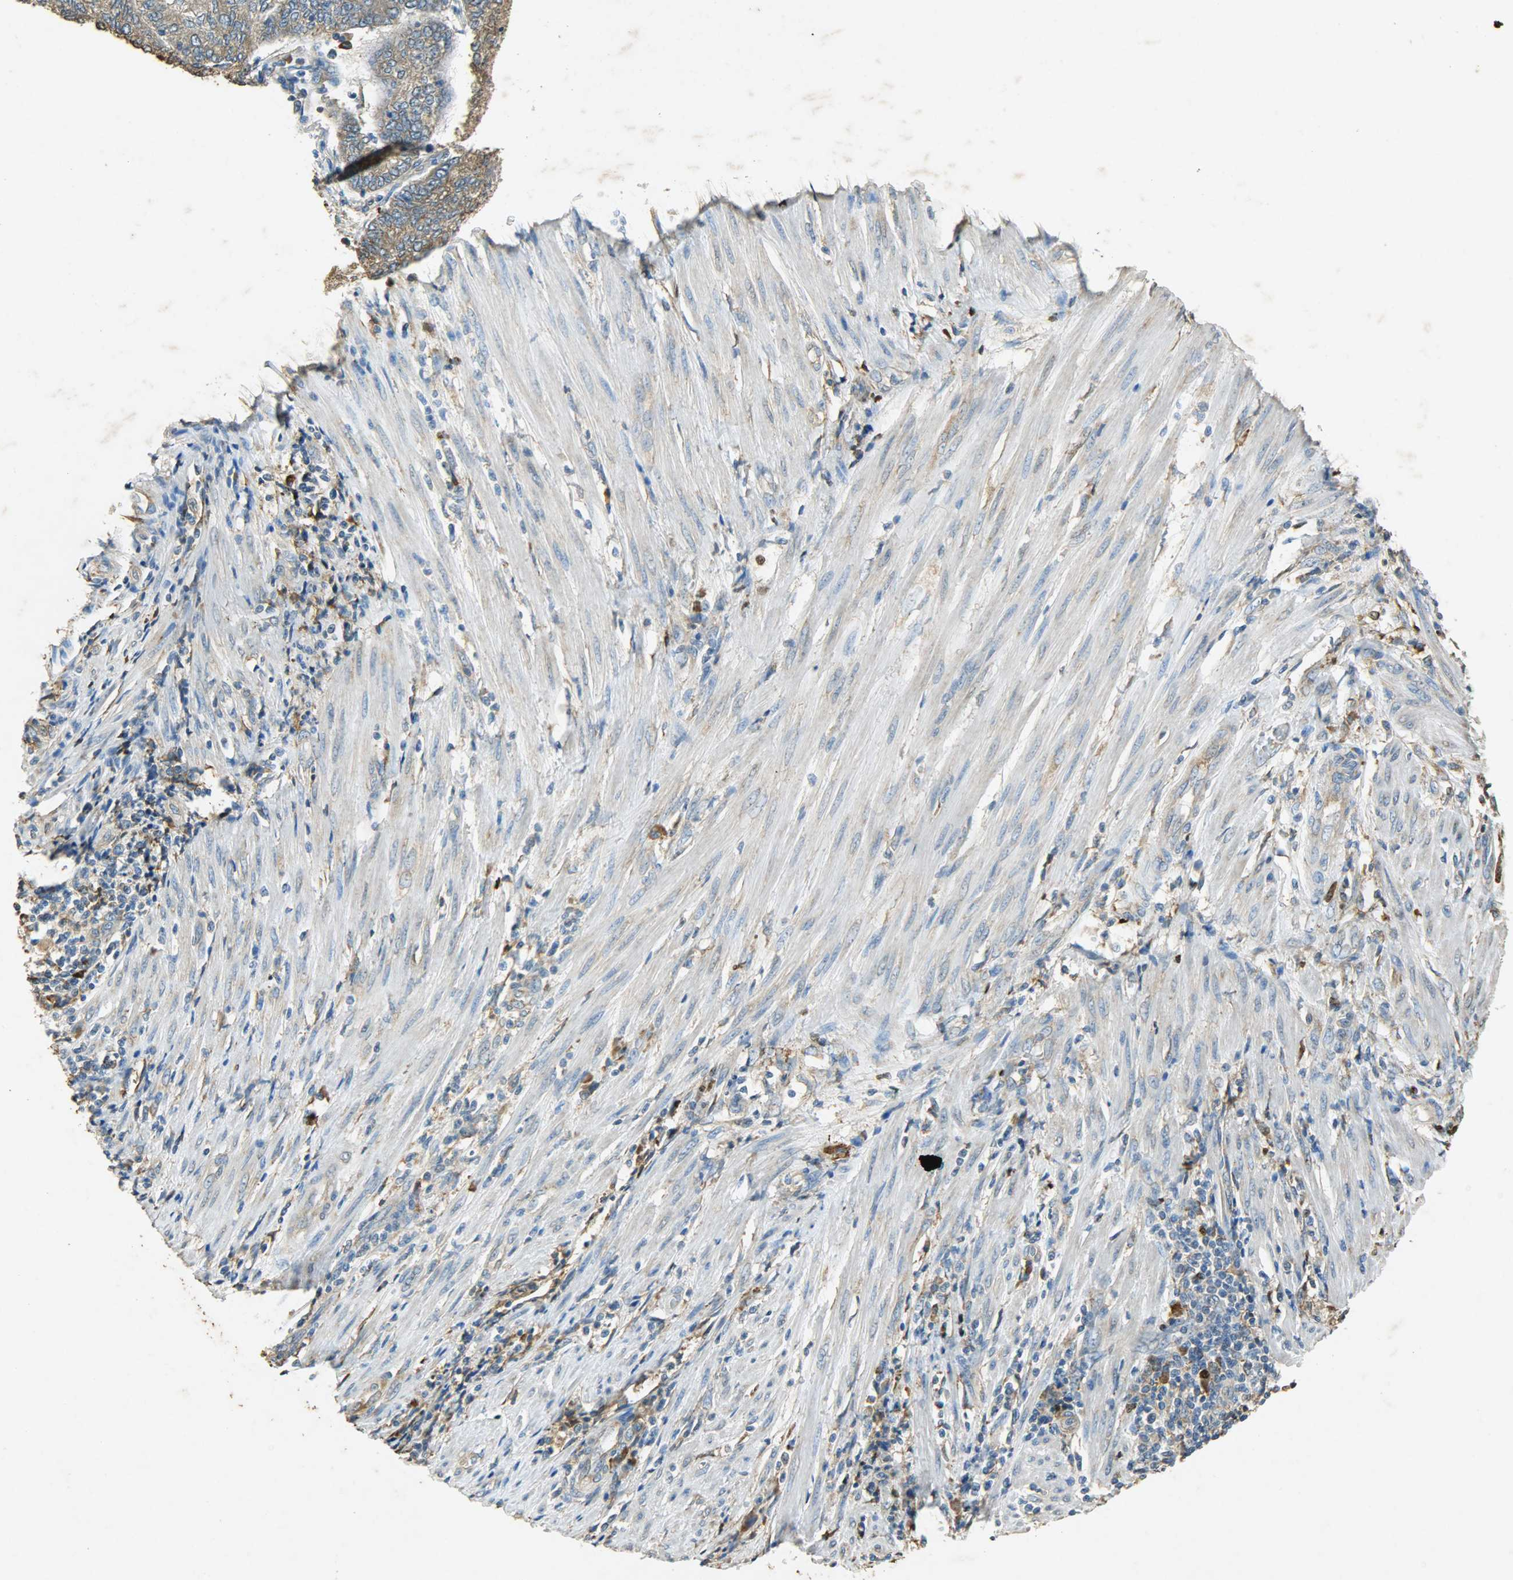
{"staining": {"intensity": "moderate", "quantity": ">75%", "location": "cytoplasmic/membranous"}, "tissue": "endometrial cancer", "cell_type": "Tumor cells", "image_type": "cancer", "snomed": [{"axis": "morphology", "description": "Adenocarcinoma, NOS"}, {"axis": "topography", "description": "Uterus"}, {"axis": "topography", "description": "Endometrium"}], "caption": "Immunohistochemistry staining of endometrial cancer, which reveals medium levels of moderate cytoplasmic/membranous staining in approximately >75% of tumor cells indicating moderate cytoplasmic/membranous protein positivity. The staining was performed using DAB (3,3'-diaminobenzidine) (brown) for protein detection and nuclei were counterstained in hematoxylin (blue).", "gene": "HSPA5", "patient": {"sex": "female", "age": 70}}